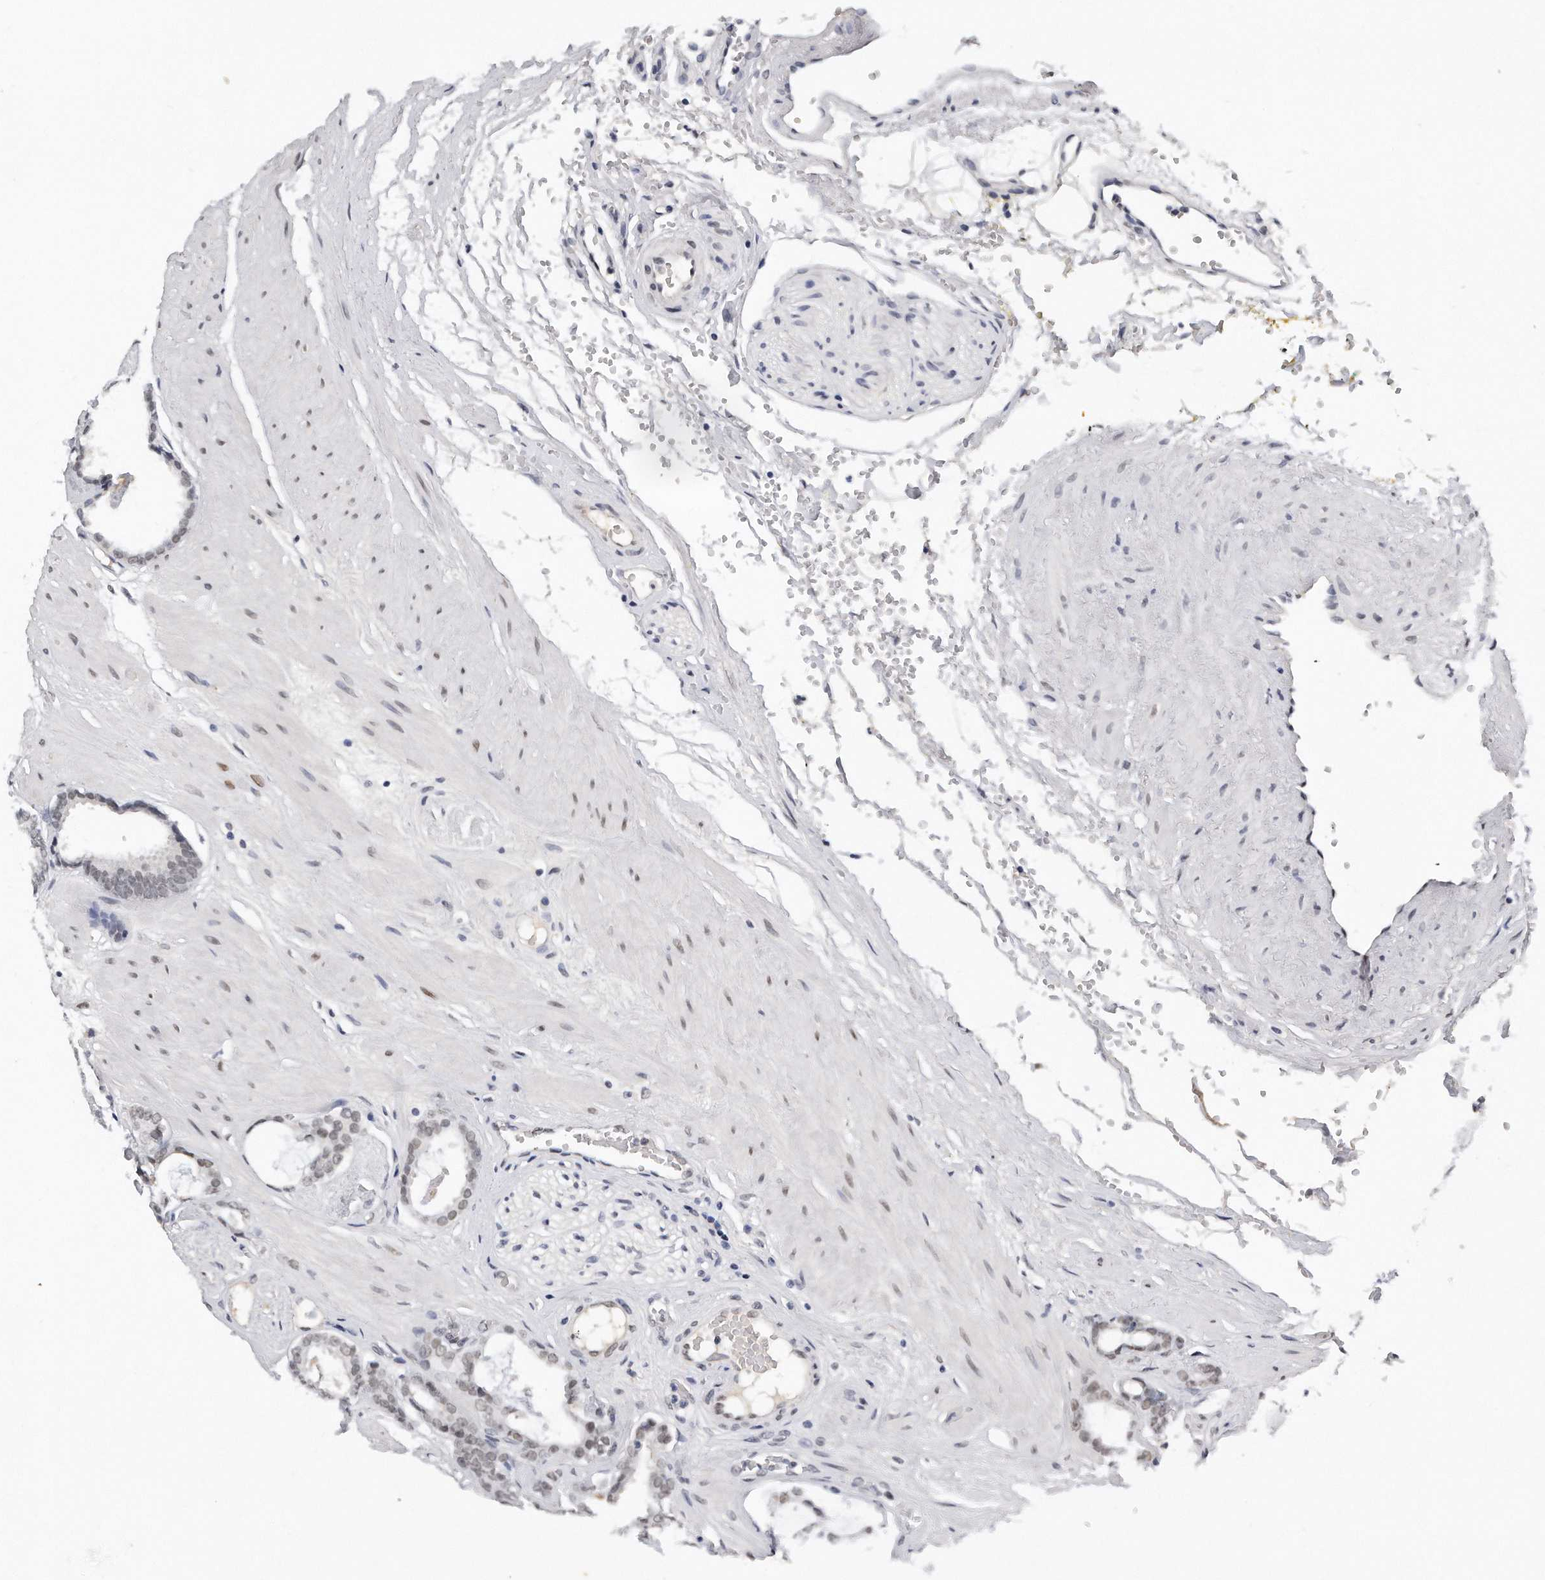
{"staining": {"intensity": "weak", "quantity": ">75%", "location": "nuclear"}, "tissue": "prostate cancer", "cell_type": "Tumor cells", "image_type": "cancer", "snomed": [{"axis": "morphology", "description": "Adenocarcinoma, Low grade"}, {"axis": "topography", "description": "Prostate"}], "caption": "Immunohistochemical staining of human low-grade adenocarcinoma (prostate) reveals low levels of weak nuclear protein positivity in about >75% of tumor cells.", "gene": "CTBP2", "patient": {"sex": "male", "age": 53}}